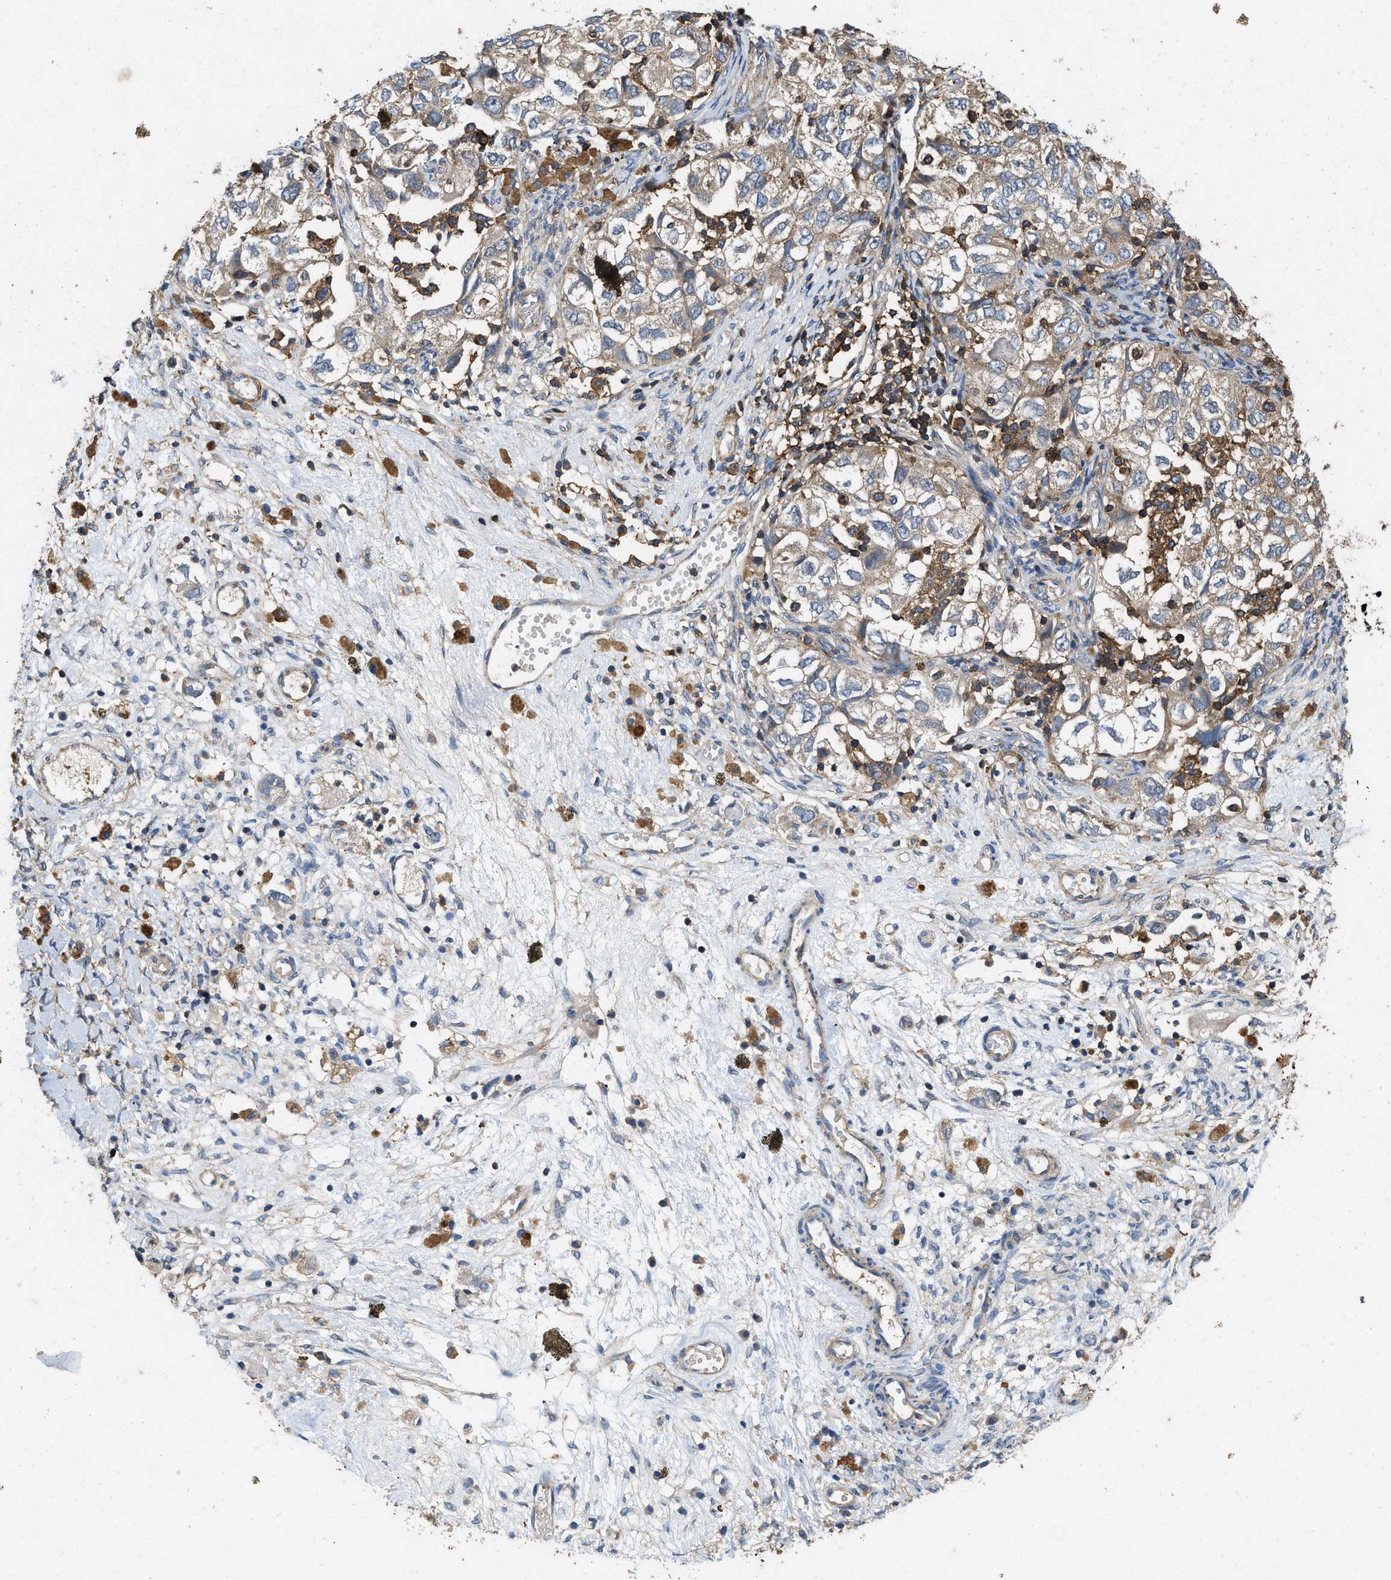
{"staining": {"intensity": "weak", "quantity": ">75%", "location": "cytoplasmic/membranous"}, "tissue": "ovarian cancer", "cell_type": "Tumor cells", "image_type": "cancer", "snomed": [{"axis": "morphology", "description": "Carcinoma, NOS"}, {"axis": "morphology", "description": "Cystadenocarcinoma, serous, NOS"}, {"axis": "topography", "description": "Ovary"}], "caption": "A high-resolution histopathology image shows IHC staining of ovarian cancer, which displays weak cytoplasmic/membranous expression in approximately >75% of tumor cells. The protein is stained brown, and the nuclei are stained in blue (DAB IHC with brightfield microscopy, high magnification).", "gene": "LINGO2", "patient": {"sex": "female", "age": 69}}